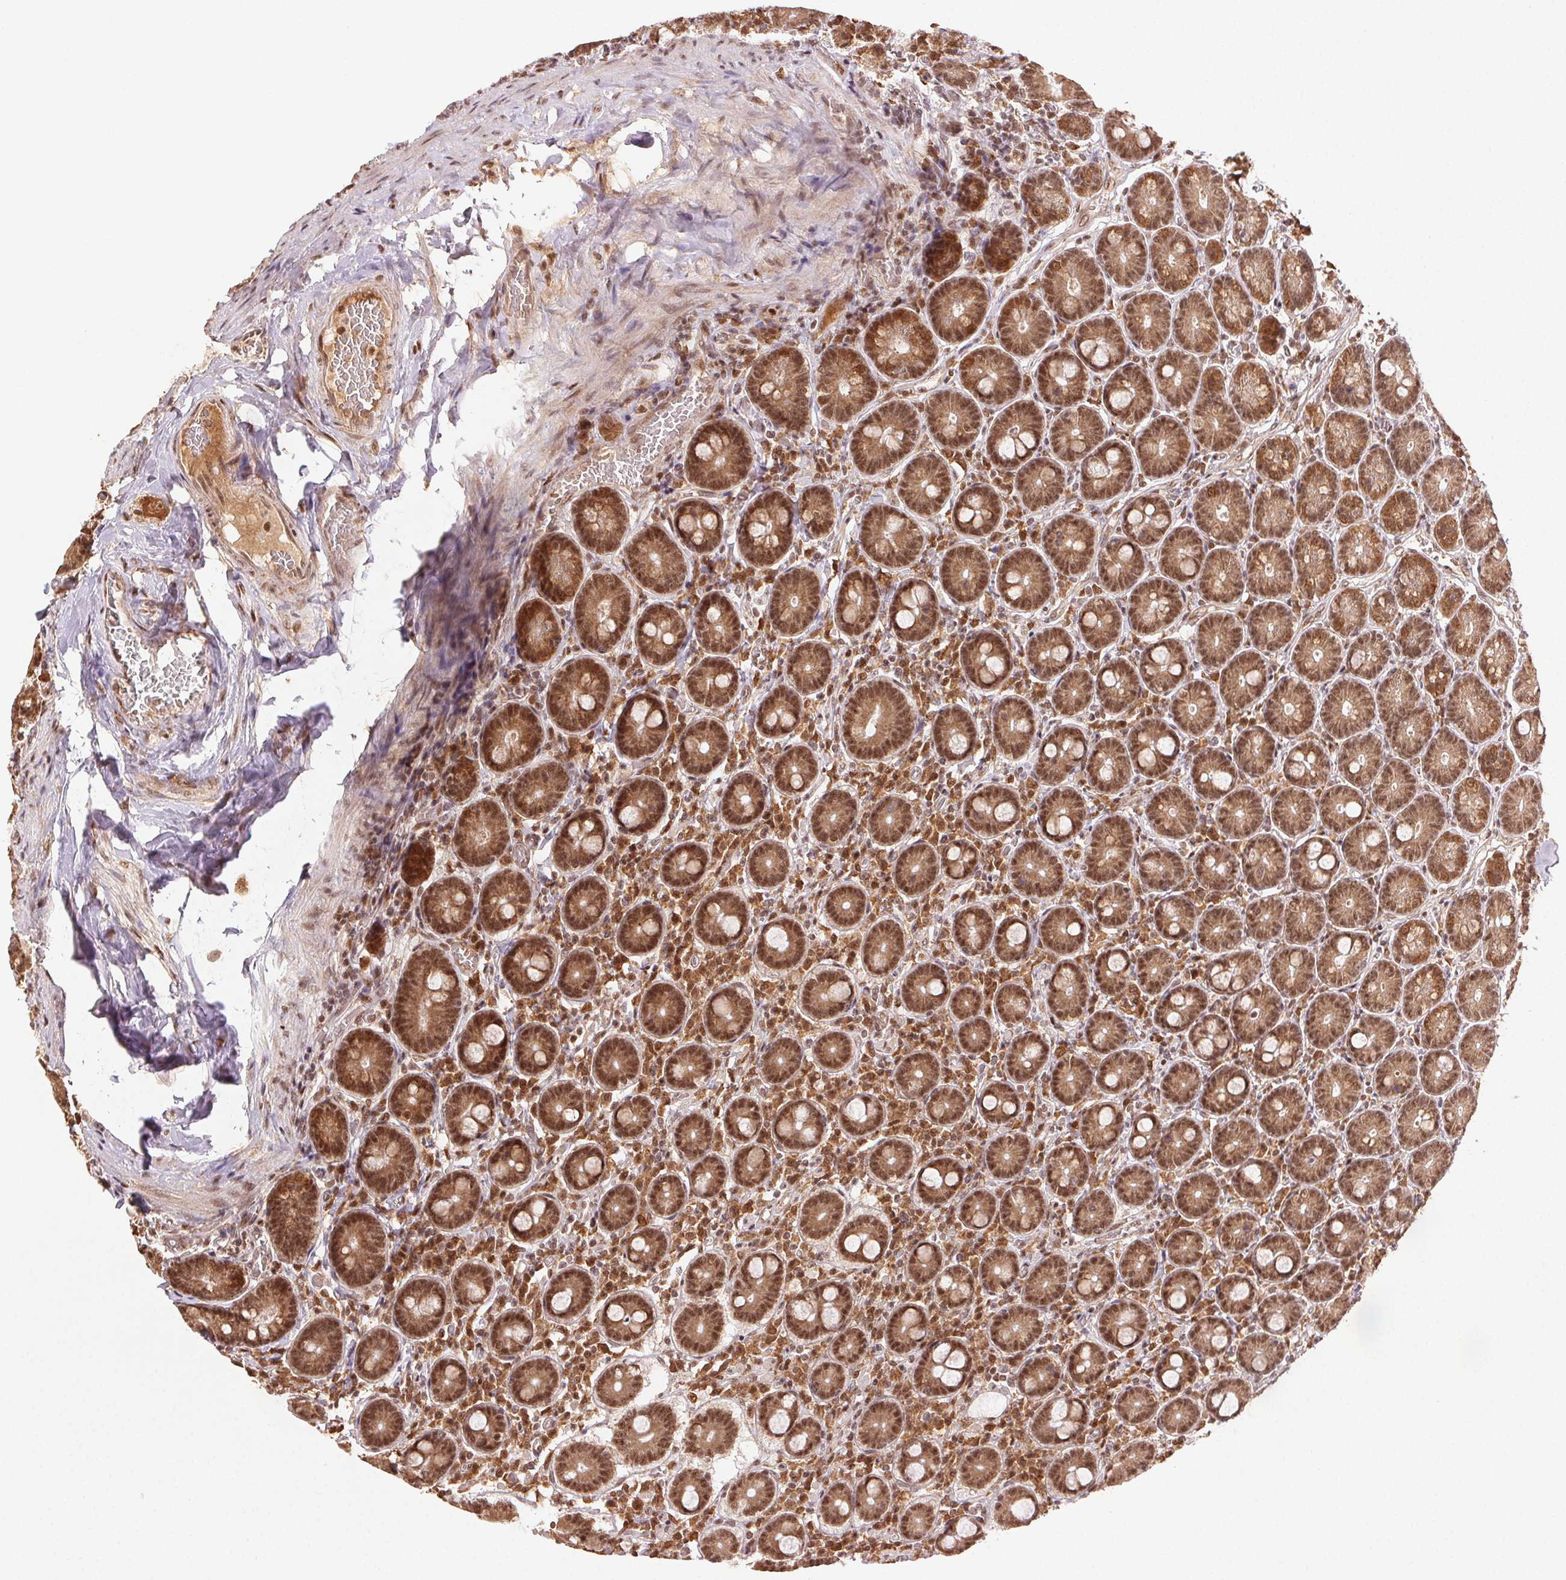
{"staining": {"intensity": "strong", "quantity": ">75%", "location": "cytoplasmic/membranous,nuclear"}, "tissue": "duodenum", "cell_type": "Glandular cells", "image_type": "normal", "snomed": [{"axis": "morphology", "description": "Normal tissue, NOS"}, {"axis": "topography", "description": "Duodenum"}], "caption": "A micrograph showing strong cytoplasmic/membranous,nuclear expression in approximately >75% of glandular cells in normal duodenum, as visualized by brown immunohistochemical staining.", "gene": "TREML4", "patient": {"sex": "female", "age": 62}}